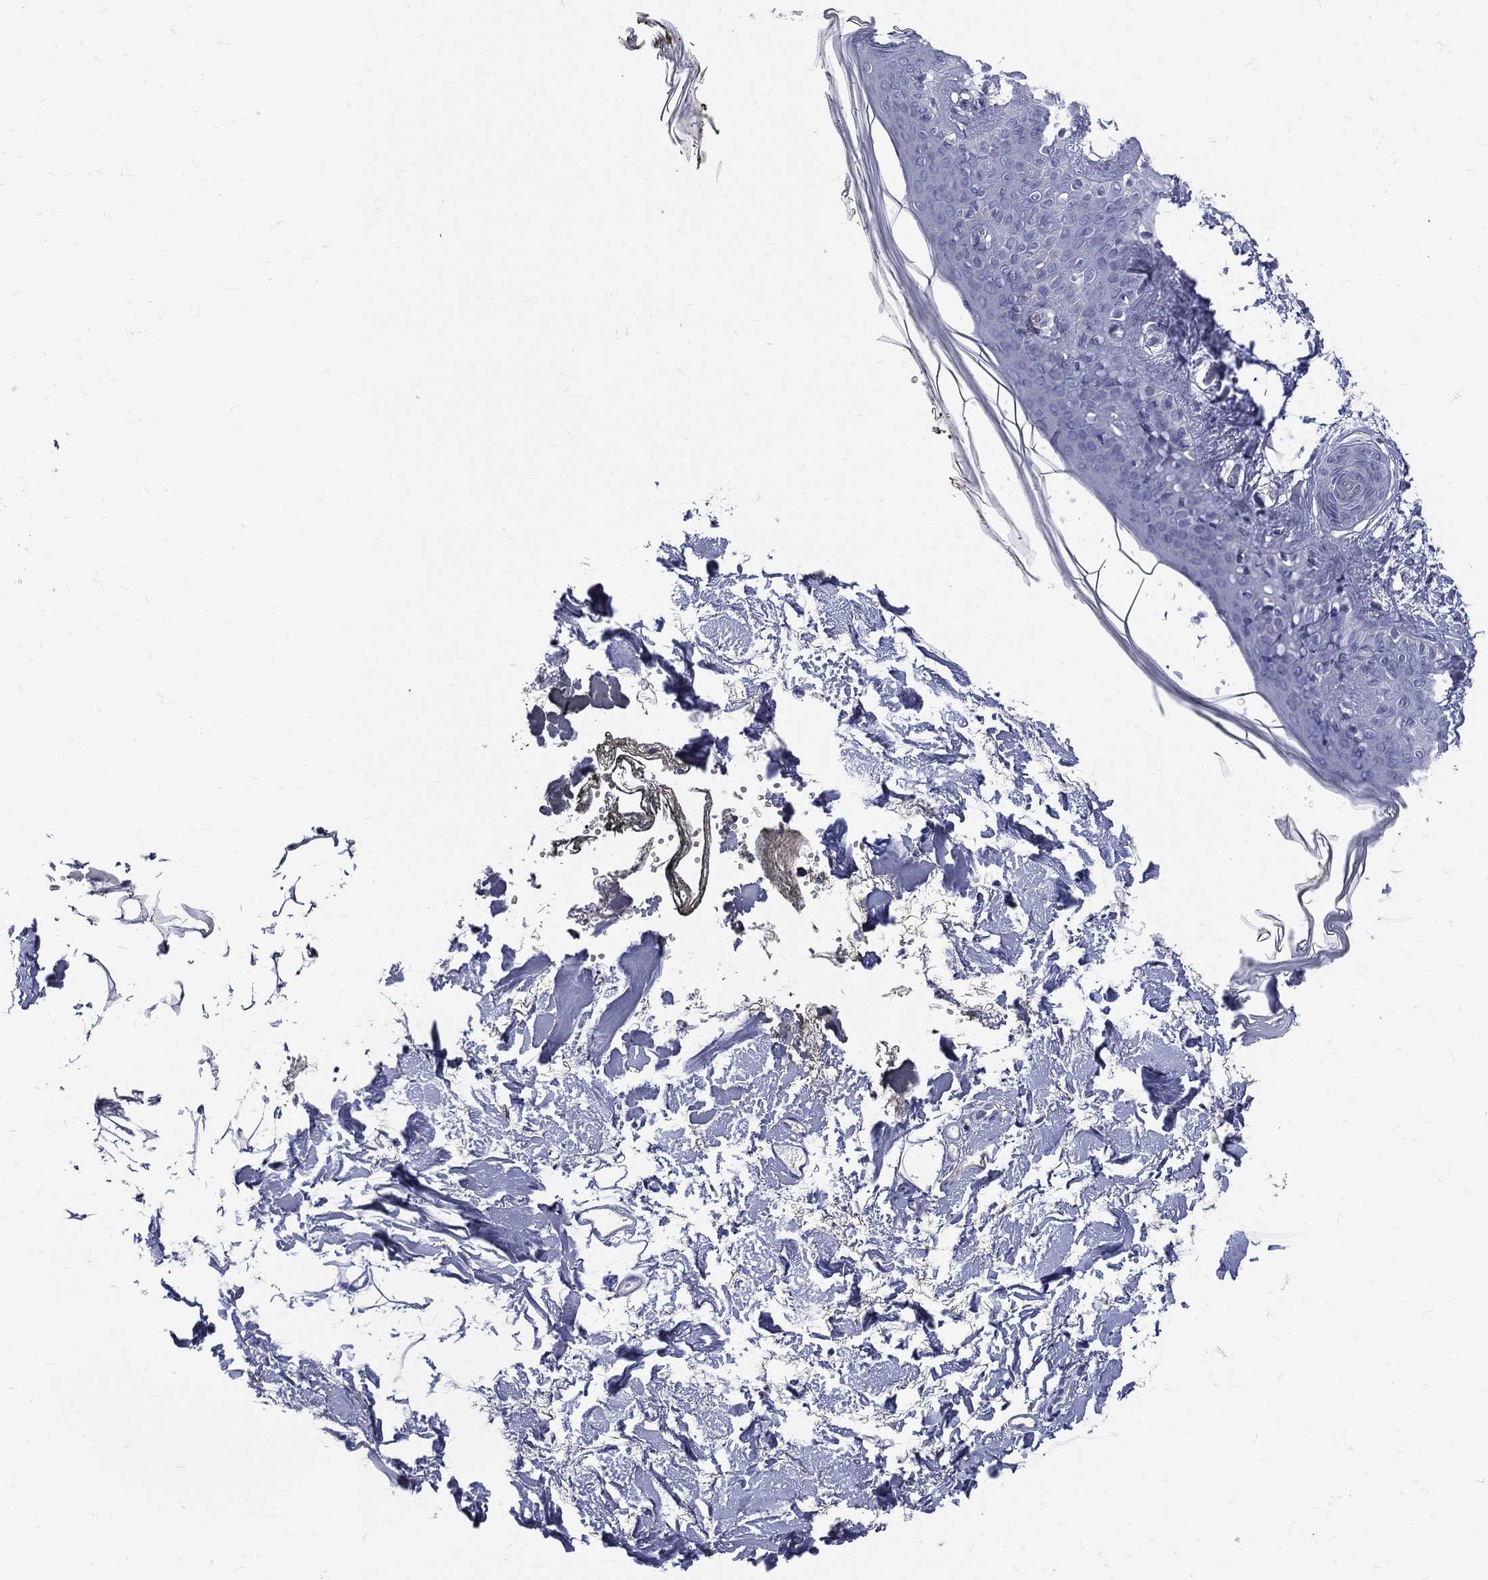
{"staining": {"intensity": "negative", "quantity": "none", "location": "none"}, "tissue": "skin", "cell_type": "Fibroblasts", "image_type": "normal", "snomed": [{"axis": "morphology", "description": "Normal tissue, NOS"}, {"axis": "topography", "description": "Skin"}], "caption": "Fibroblasts are negative for protein expression in unremarkable human skin. Nuclei are stained in blue.", "gene": "ETNPPL", "patient": {"sex": "female", "age": 34}}